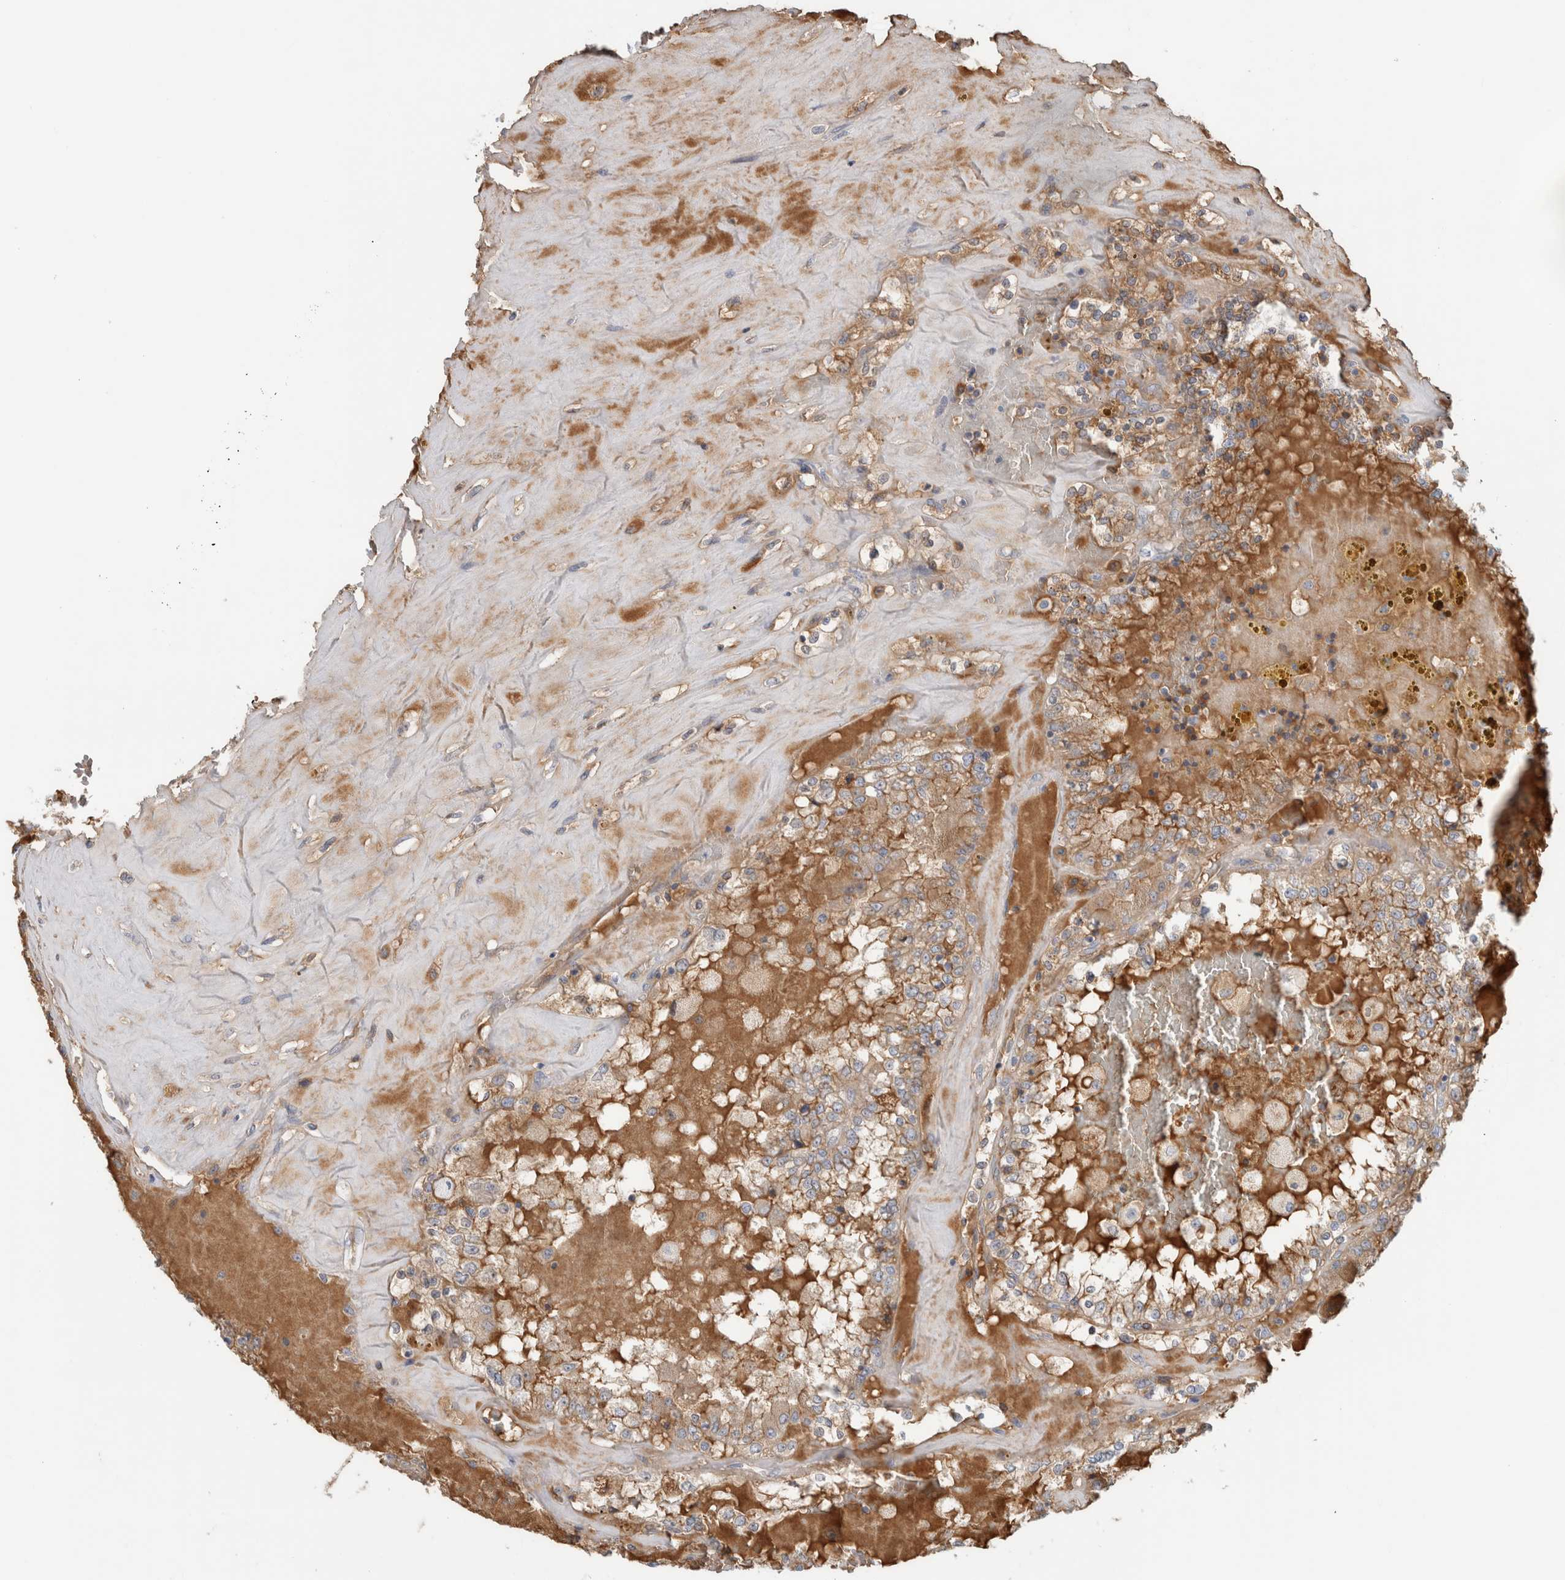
{"staining": {"intensity": "moderate", "quantity": "25%-75%", "location": "cytoplasmic/membranous"}, "tissue": "renal cancer", "cell_type": "Tumor cells", "image_type": "cancer", "snomed": [{"axis": "morphology", "description": "Adenocarcinoma, NOS"}, {"axis": "topography", "description": "Kidney"}], "caption": "Moderate cytoplasmic/membranous protein staining is appreciated in approximately 25%-75% of tumor cells in adenocarcinoma (renal).", "gene": "CFI", "patient": {"sex": "female", "age": 56}}